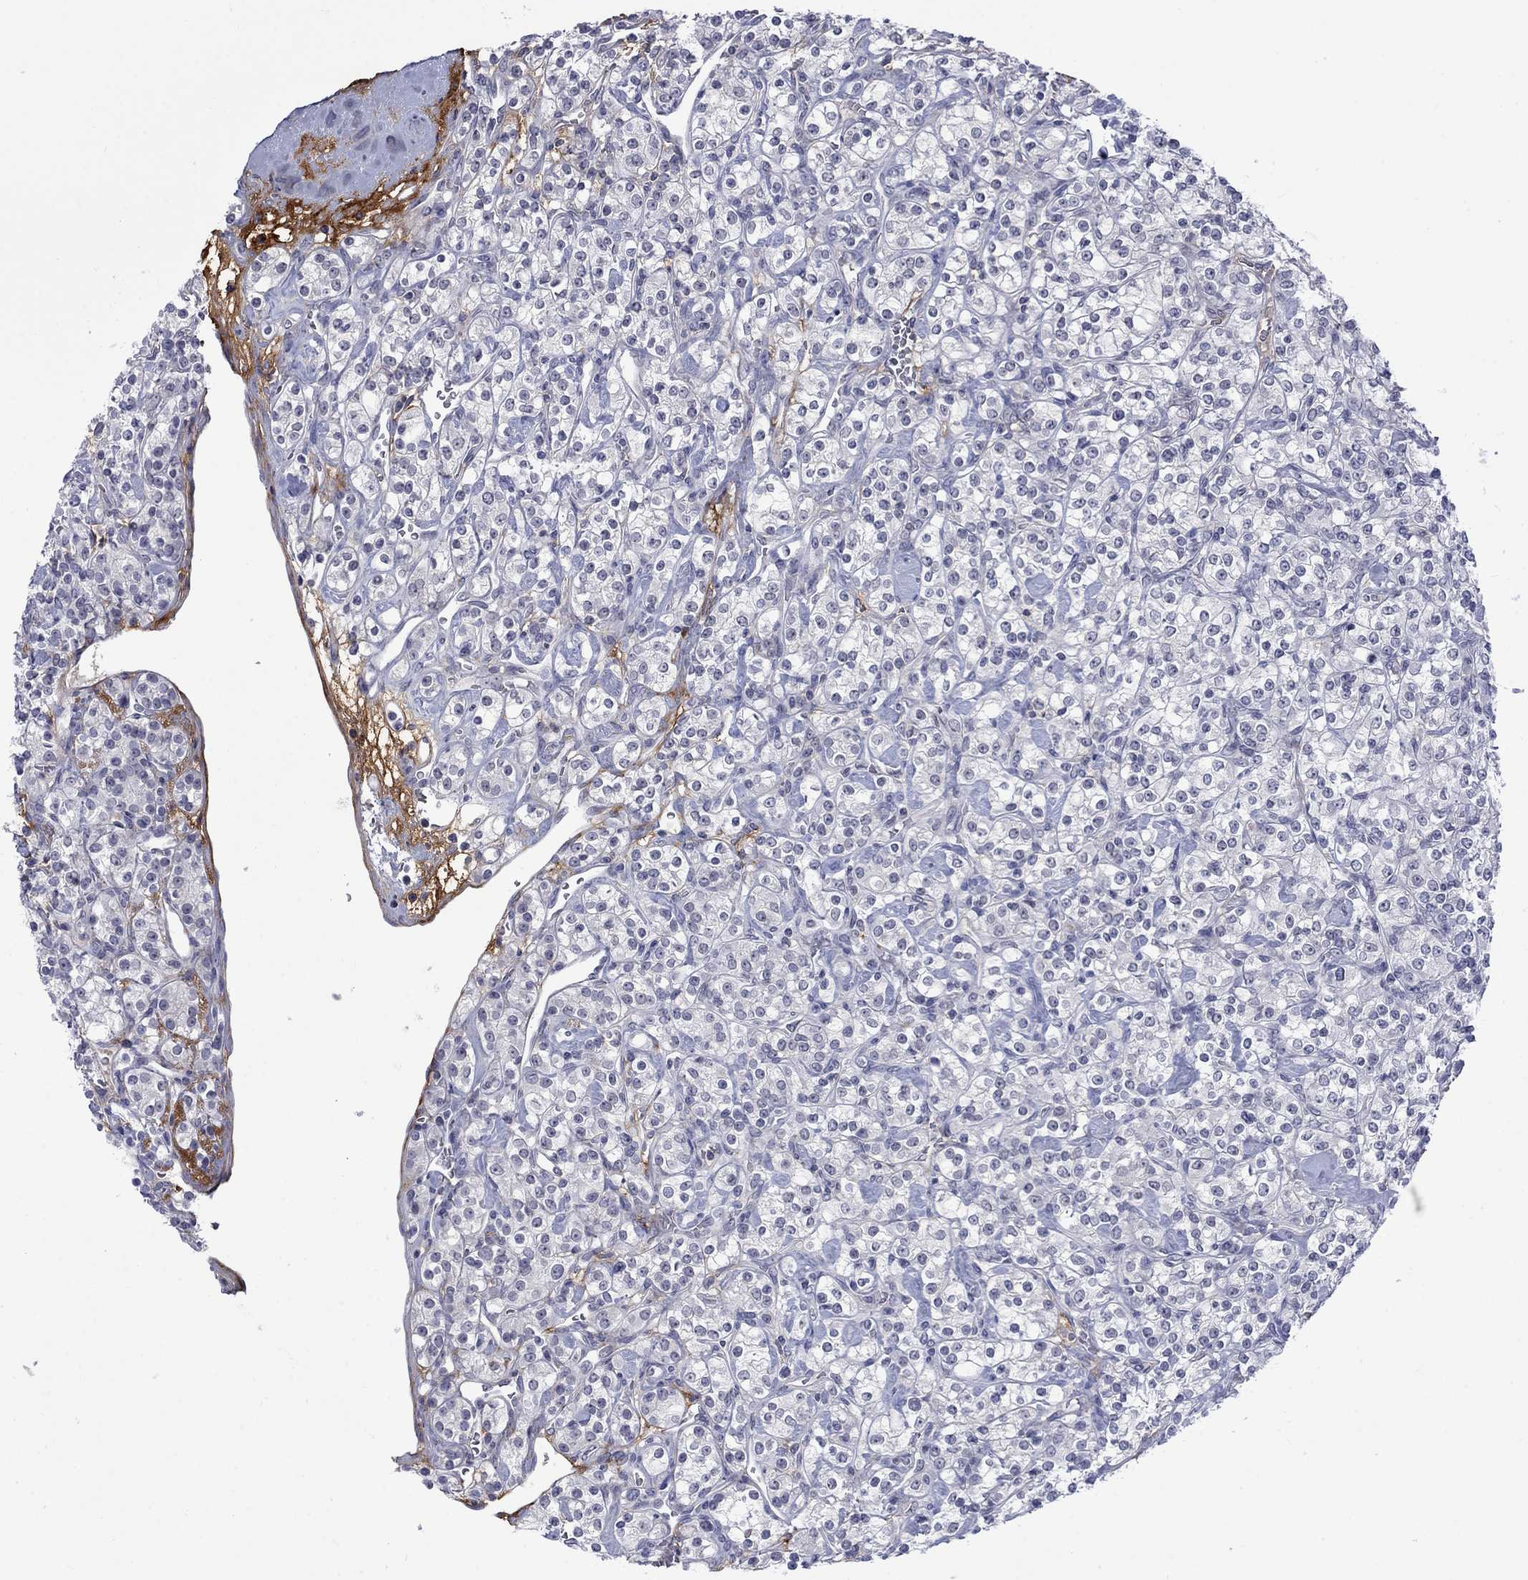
{"staining": {"intensity": "negative", "quantity": "none", "location": "none"}, "tissue": "renal cancer", "cell_type": "Tumor cells", "image_type": "cancer", "snomed": [{"axis": "morphology", "description": "Adenocarcinoma, NOS"}, {"axis": "topography", "description": "Kidney"}], "caption": "A high-resolution histopathology image shows immunohistochemistry staining of adenocarcinoma (renal), which demonstrates no significant positivity in tumor cells.", "gene": "NSMF", "patient": {"sex": "male", "age": 77}}